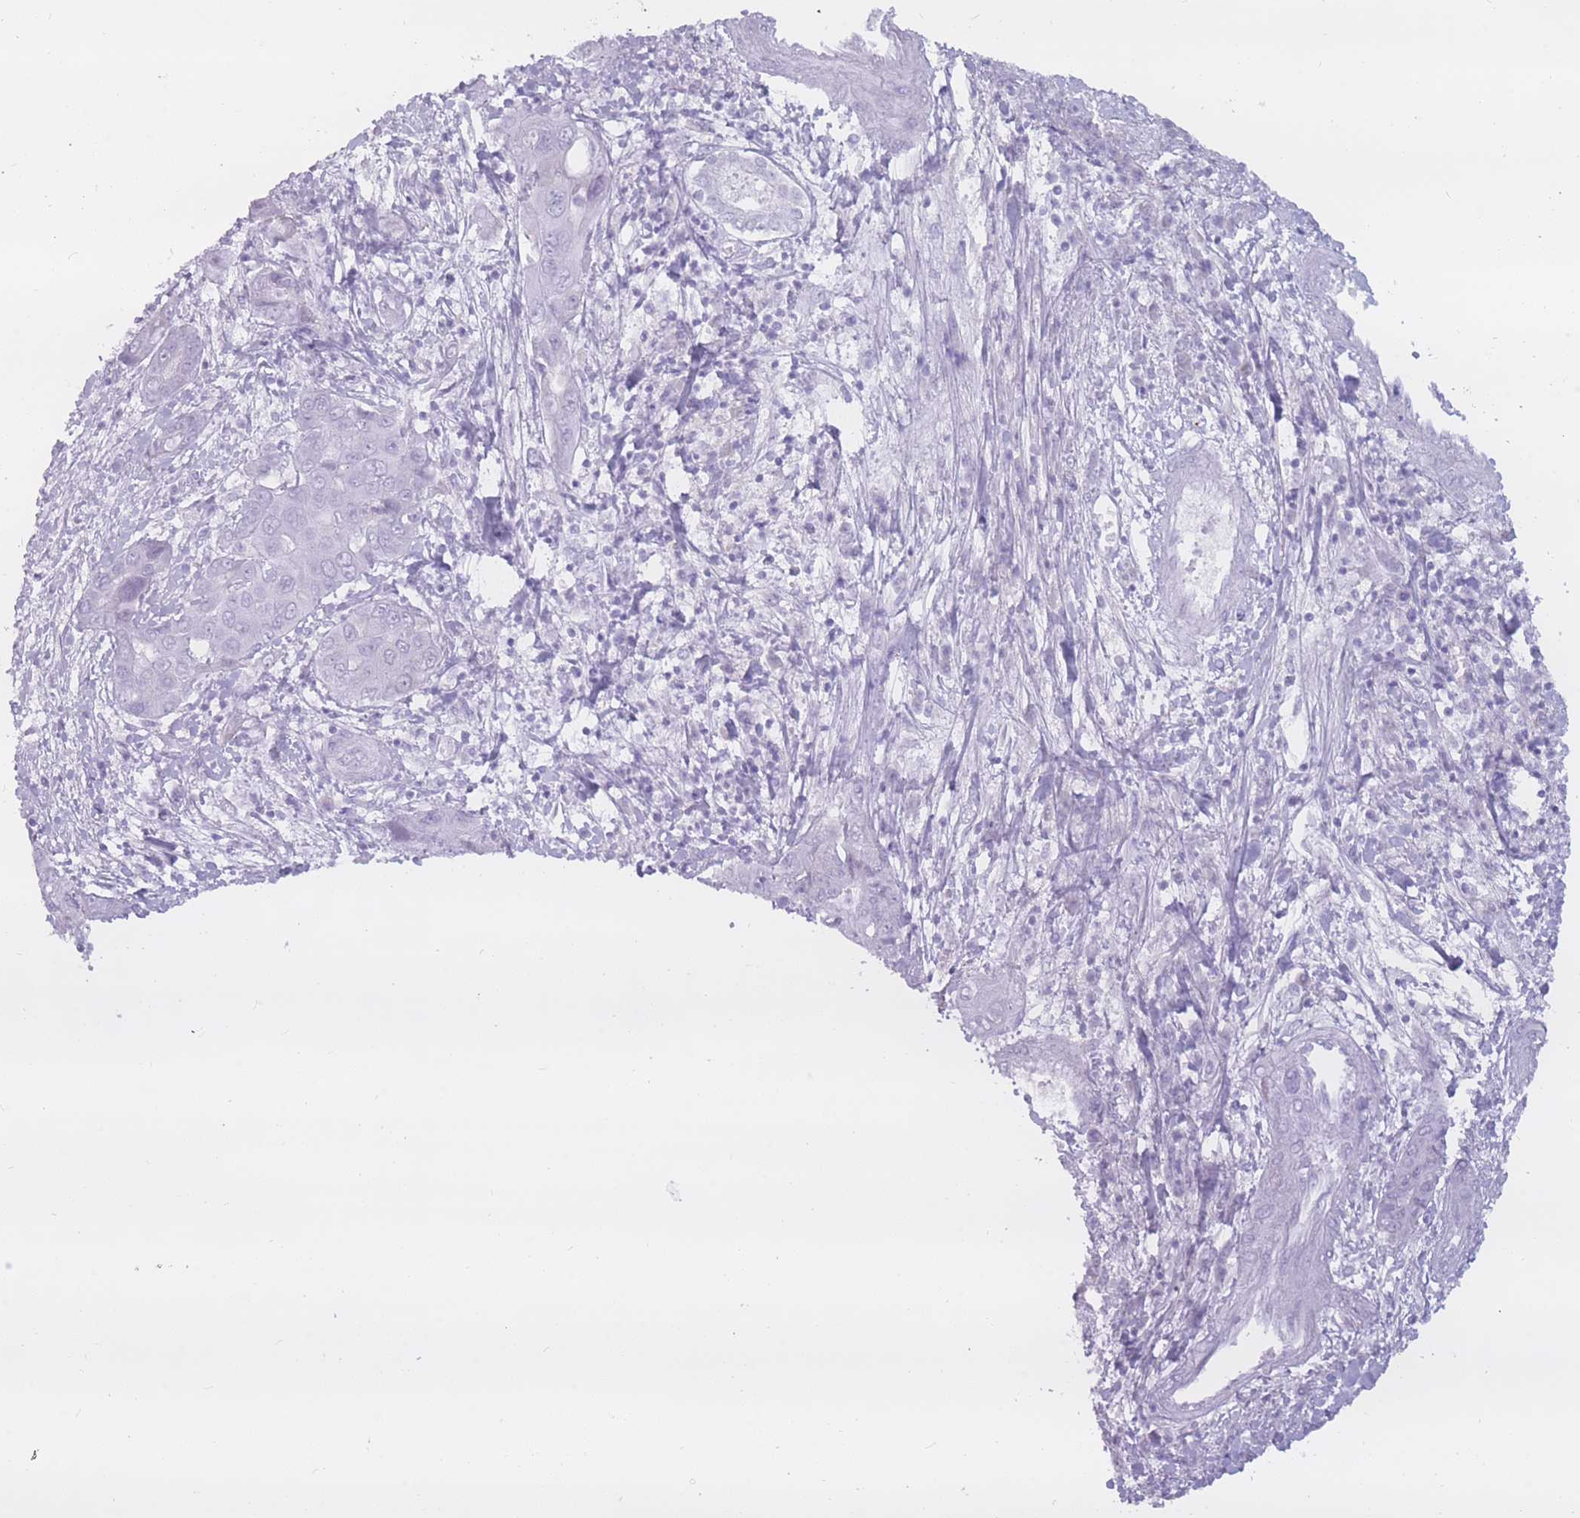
{"staining": {"intensity": "negative", "quantity": "none", "location": "none"}, "tissue": "liver cancer", "cell_type": "Tumor cells", "image_type": "cancer", "snomed": [{"axis": "morphology", "description": "Cholangiocarcinoma"}, {"axis": "topography", "description": "Liver"}], "caption": "Immunohistochemical staining of liver cancer displays no significant positivity in tumor cells.", "gene": "PNMA3", "patient": {"sex": "male", "age": 67}}